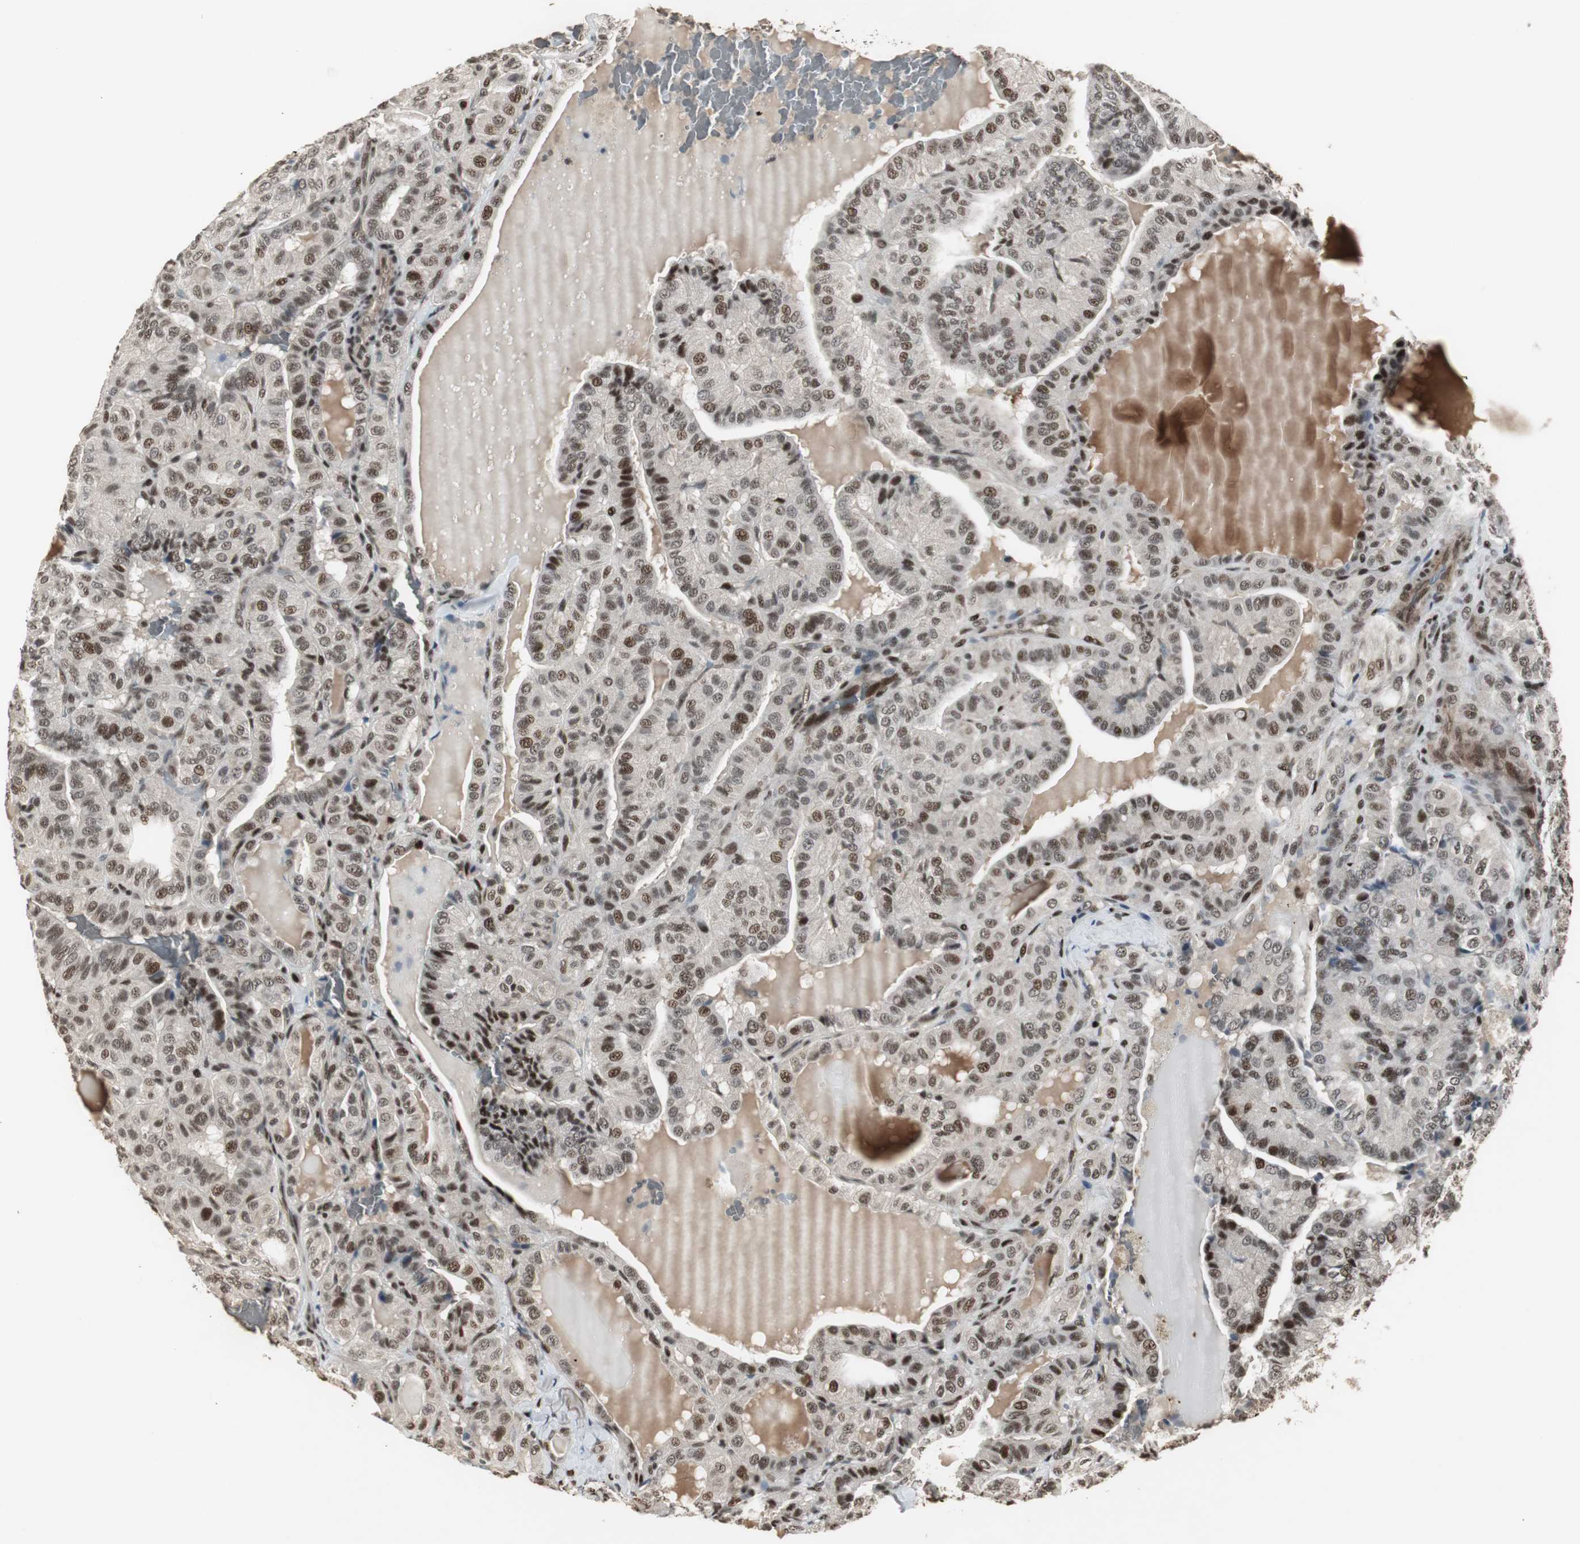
{"staining": {"intensity": "moderate", "quantity": ">75%", "location": "nuclear"}, "tissue": "thyroid cancer", "cell_type": "Tumor cells", "image_type": "cancer", "snomed": [{"axis": "morphology", "description": "Papillary adenocarcinoma, NOS"}, {"axis": "topography", "description": "Thyroid gland"}], "caption": "A brown stain shows moderate nuclear positivity of a protein in thyroid cancer (papillary adenocarcinoma) tumor cells. (DAB (3,3'-diaminobenzidine) IHC, brown staining for protein, blue staining for nuclei).", "gene": "TAF5", "patient": {"sex": "male", "age": 77}}